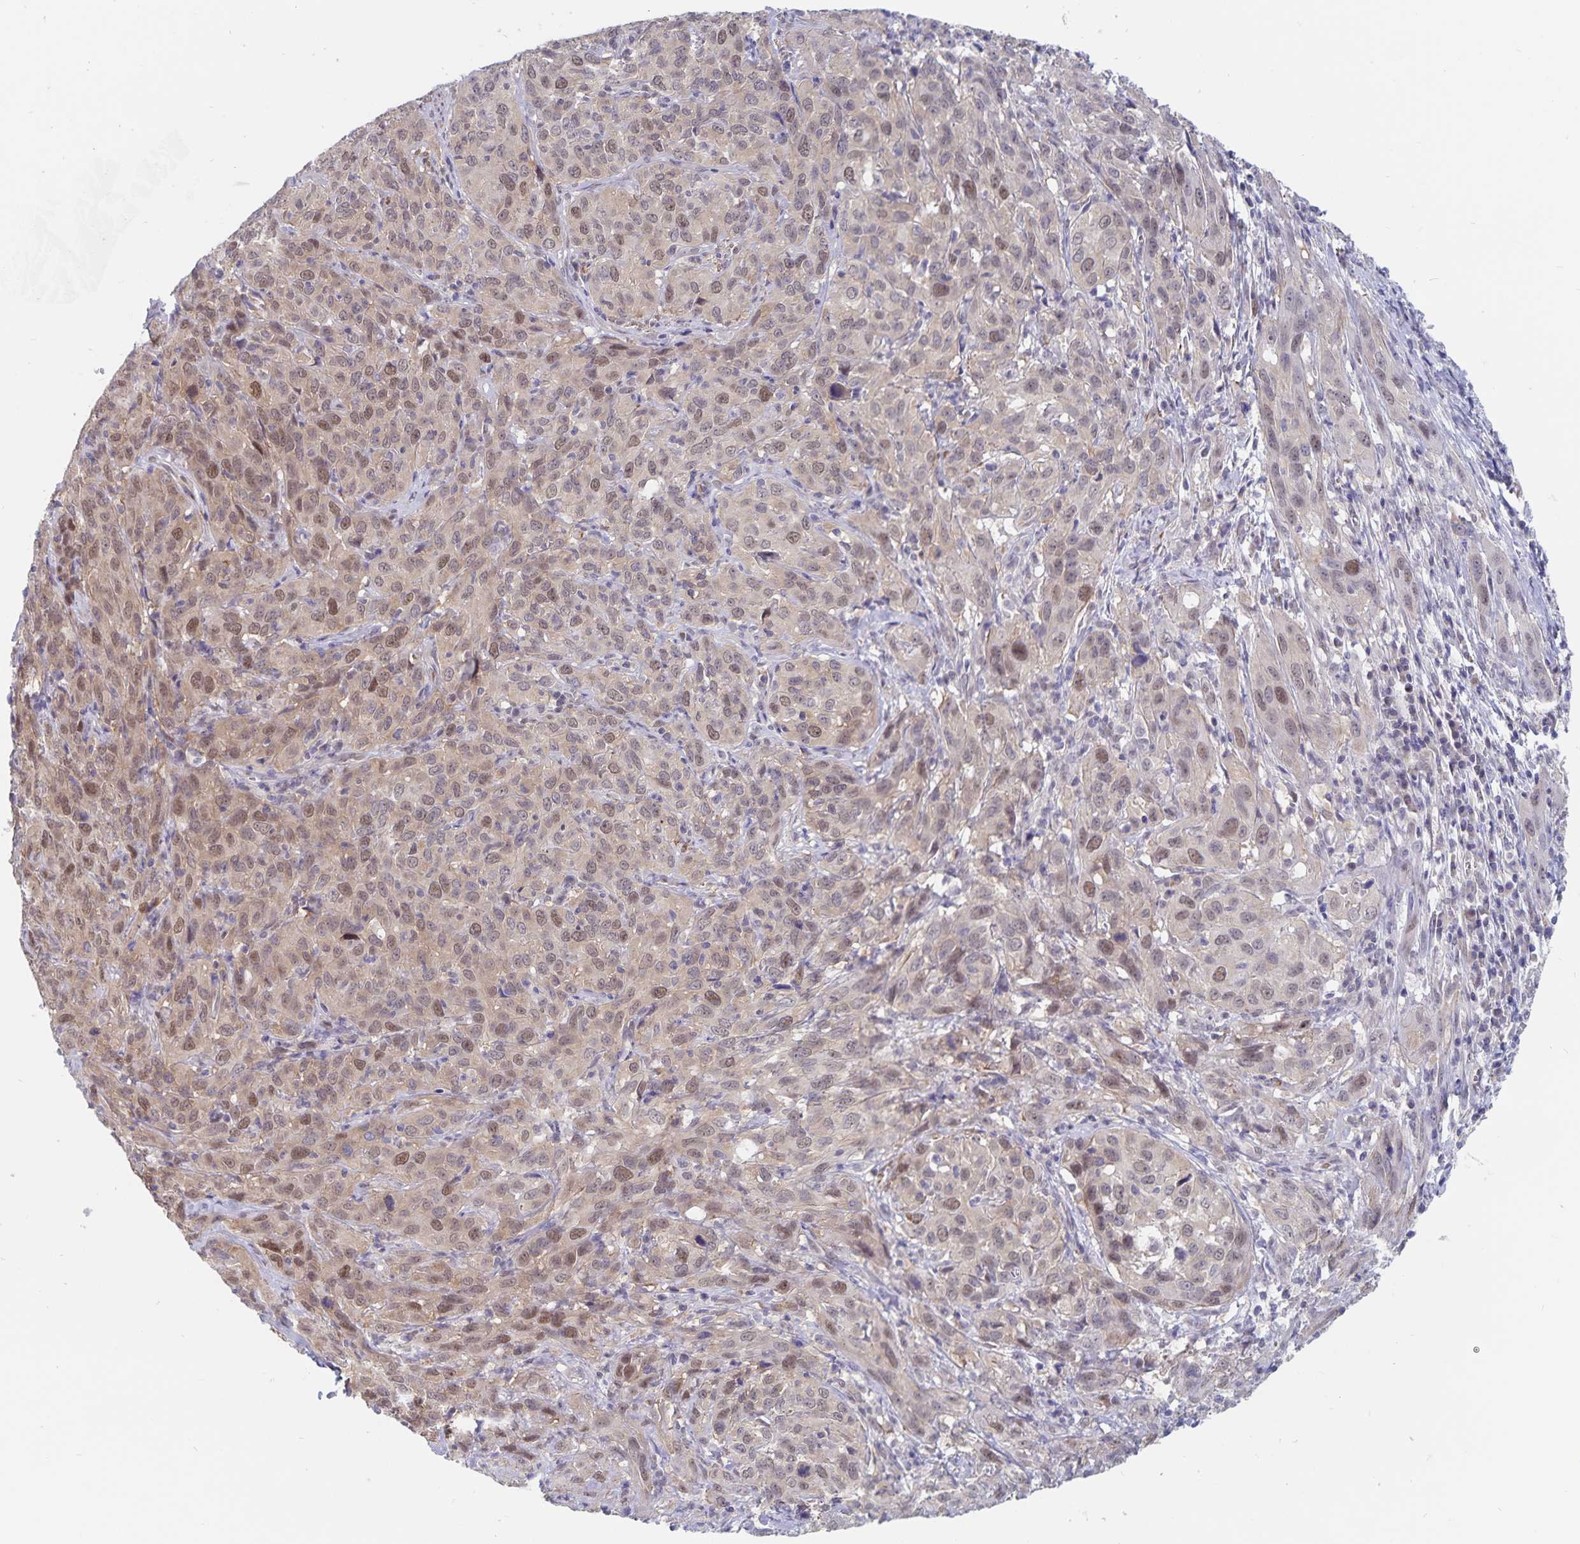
{"staining": {"intensity": "weak", "quantity": "25%-75%", "location": "nuclear"}, "tissue": "cervical cancer", "cell_type": "Tumor cells", "image_type": "cancer", "snomed": [{"axis": "morphology", "description": "Squamous cell carcinoma, NOS"}, {"axis": "topography", "description": "Cervix"}], "caption": "IHC staining of cervical cancer, which reveals low levels of weak nuclear staining in about 25%-75% of tumor cells indicating weak nuclear protein expression. The staining was performed using DAB (brown) for protein detection and nuclei were counterstained in hematoxylin (blue).", "gene": "BAG6", "patient": {"sex": "female", "age": 51}}